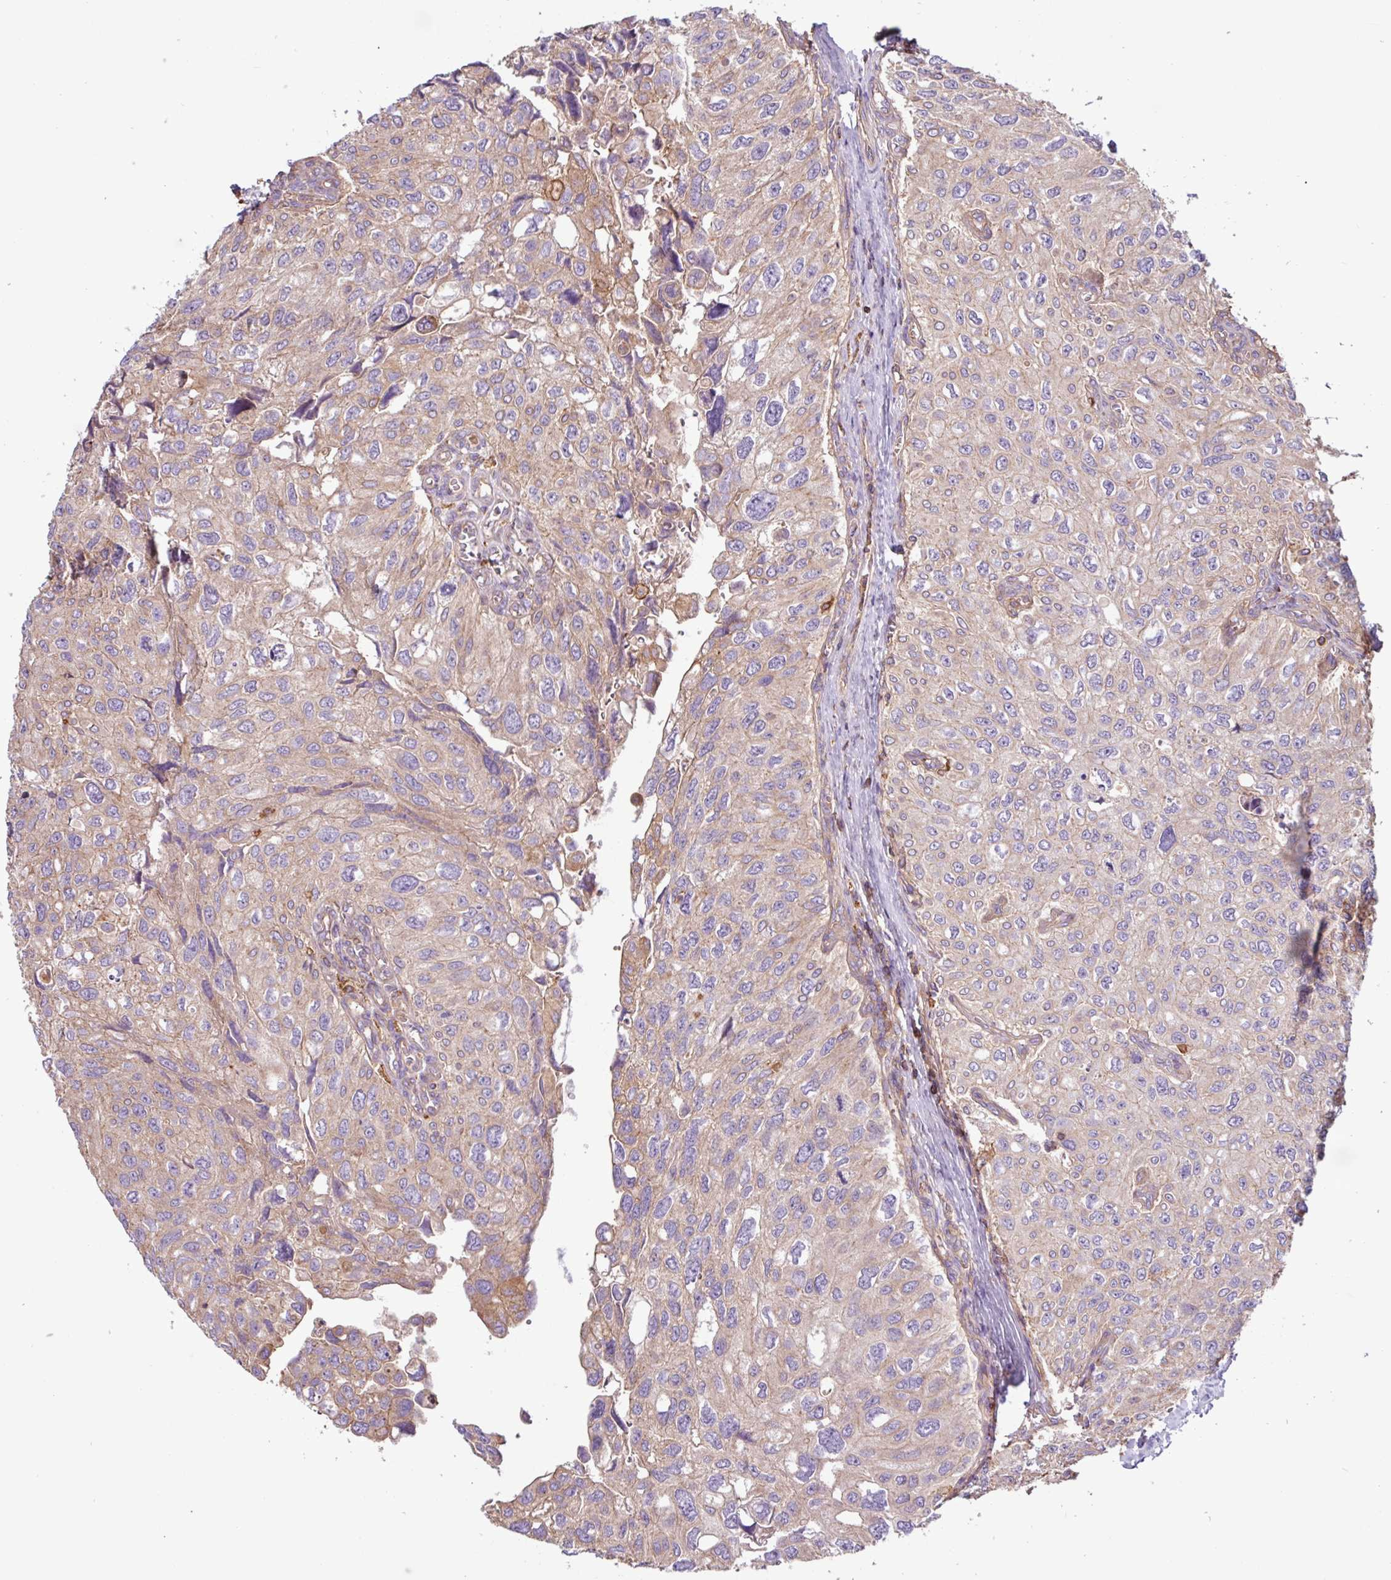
{"staining": {"intensity": "weak", "quantity": "25%-75%", "location": "cytoplasmic/membranous"}, "tissue": "urothelial cancer", "cell_type": "Tumor cells", "image_type": "cancer", "snomed": [{"axis": "morphology", "description": "Urothelial carcinoma, NOS"}, {"axis": "topography", "description": "Urinary bladder"}], "caption": "Weak cytoplasmic/membranous expression is identified in about 25%-75% of tumor cells in transitional cell carcinoma. The staining was performed using DAB (3,3'-diaminobenzidine) to visualize the protein expression in brown, while the nuclei were stained in blue with hematoxylin (Magnification: 20x).", "gene": "ACTR3", "patient": {"sex": "male", "age": 80}}